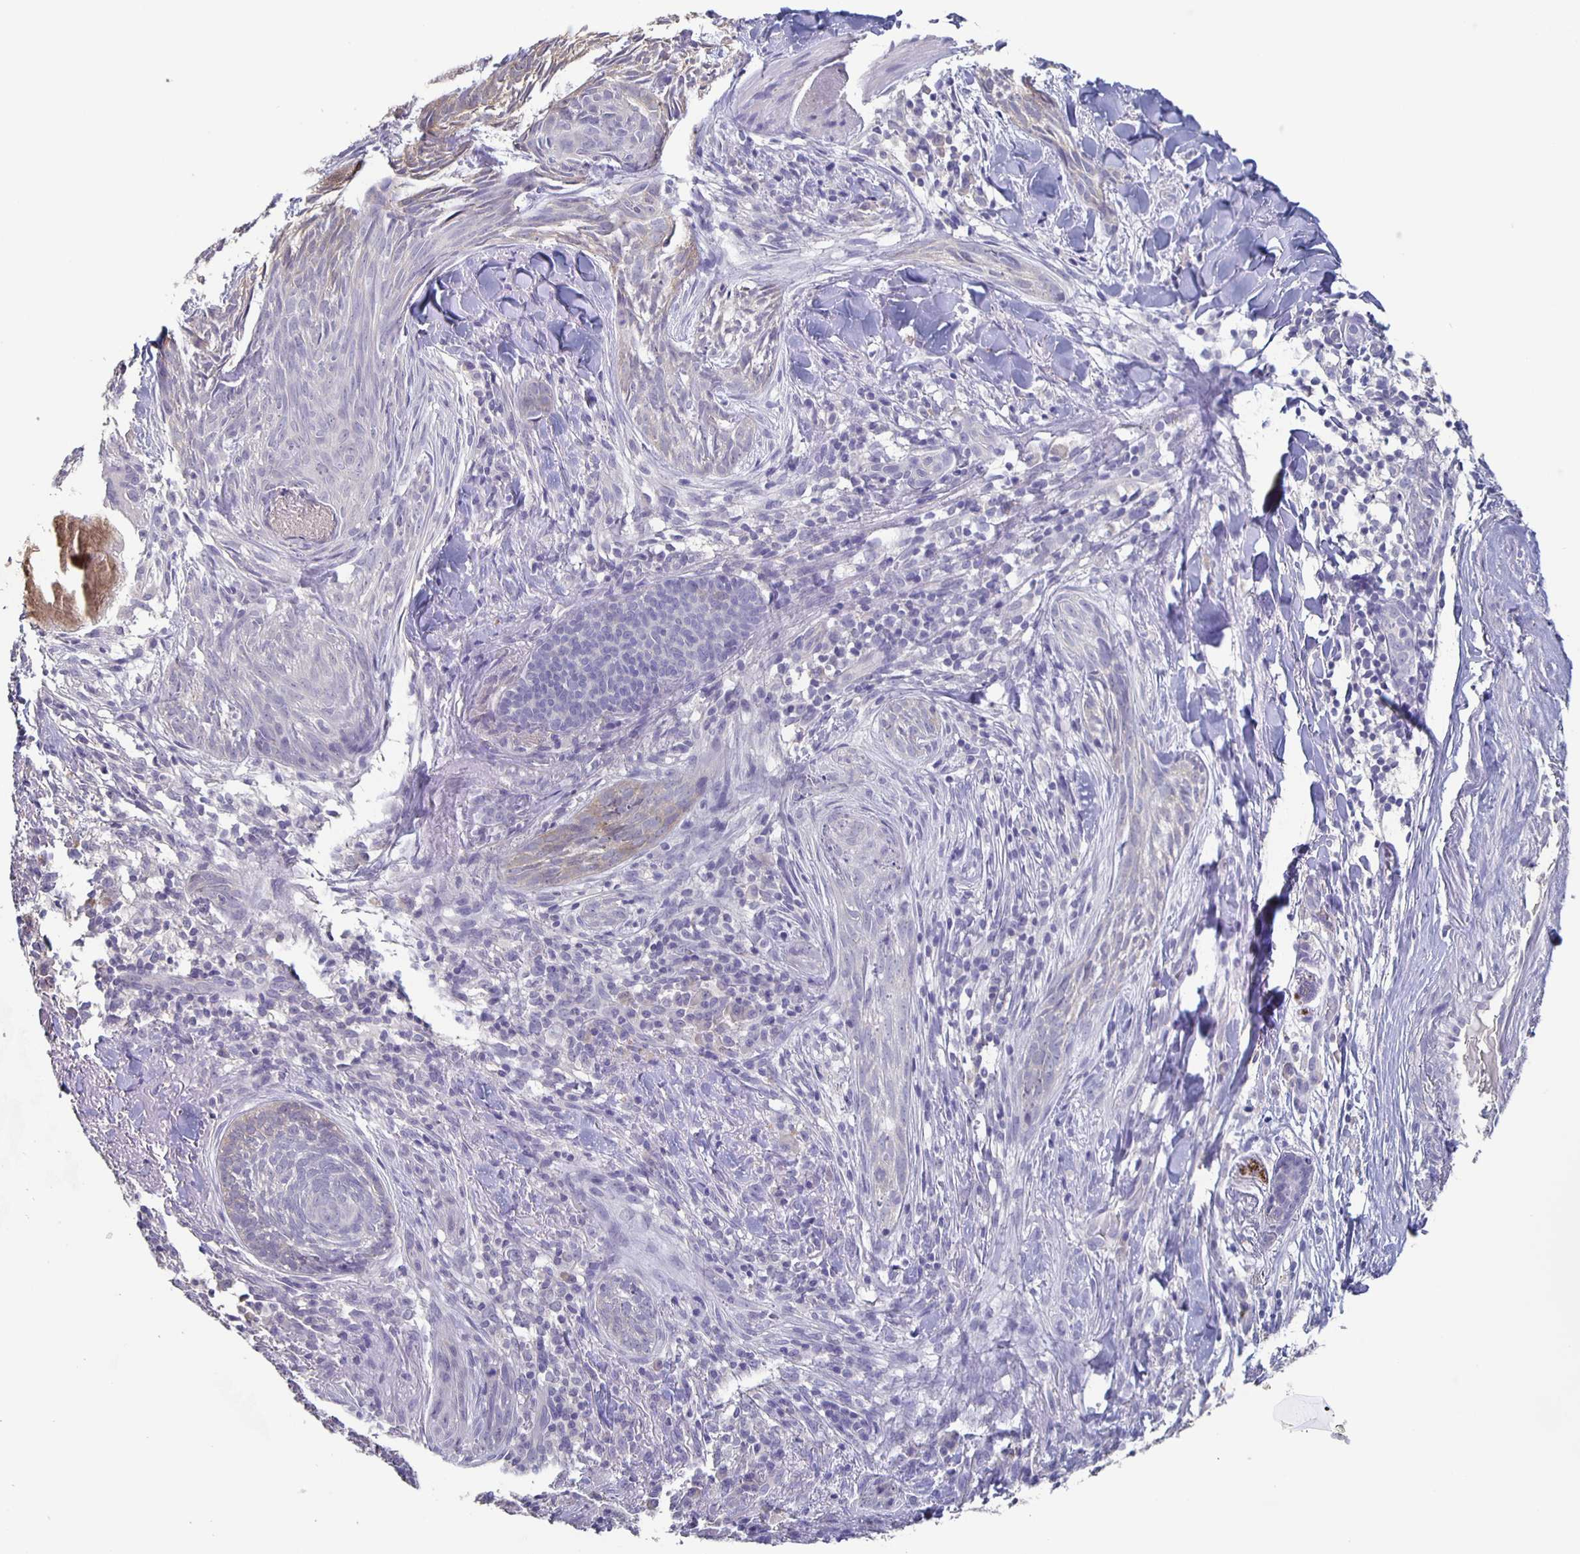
{"staining": {"intensity": "negative", "quantity": "none", "location": "none"}, "tissue": "skin cancer", "cell_type": "Tumor cells", "image_type": "cancer", "snomed": [{"axis": "morphology", "description": "Basal cell carcinoma"}, {"axis": "topography", "description": "Skin"}], "caption": "A high-resolution micrograph shows immunohistochemistry staining of skin basal cell carcinoma, which exhibits no significant staining in tumor cells.", "gene": "CACNA2D2", "patient": {"sex": "female", "age": 93}}